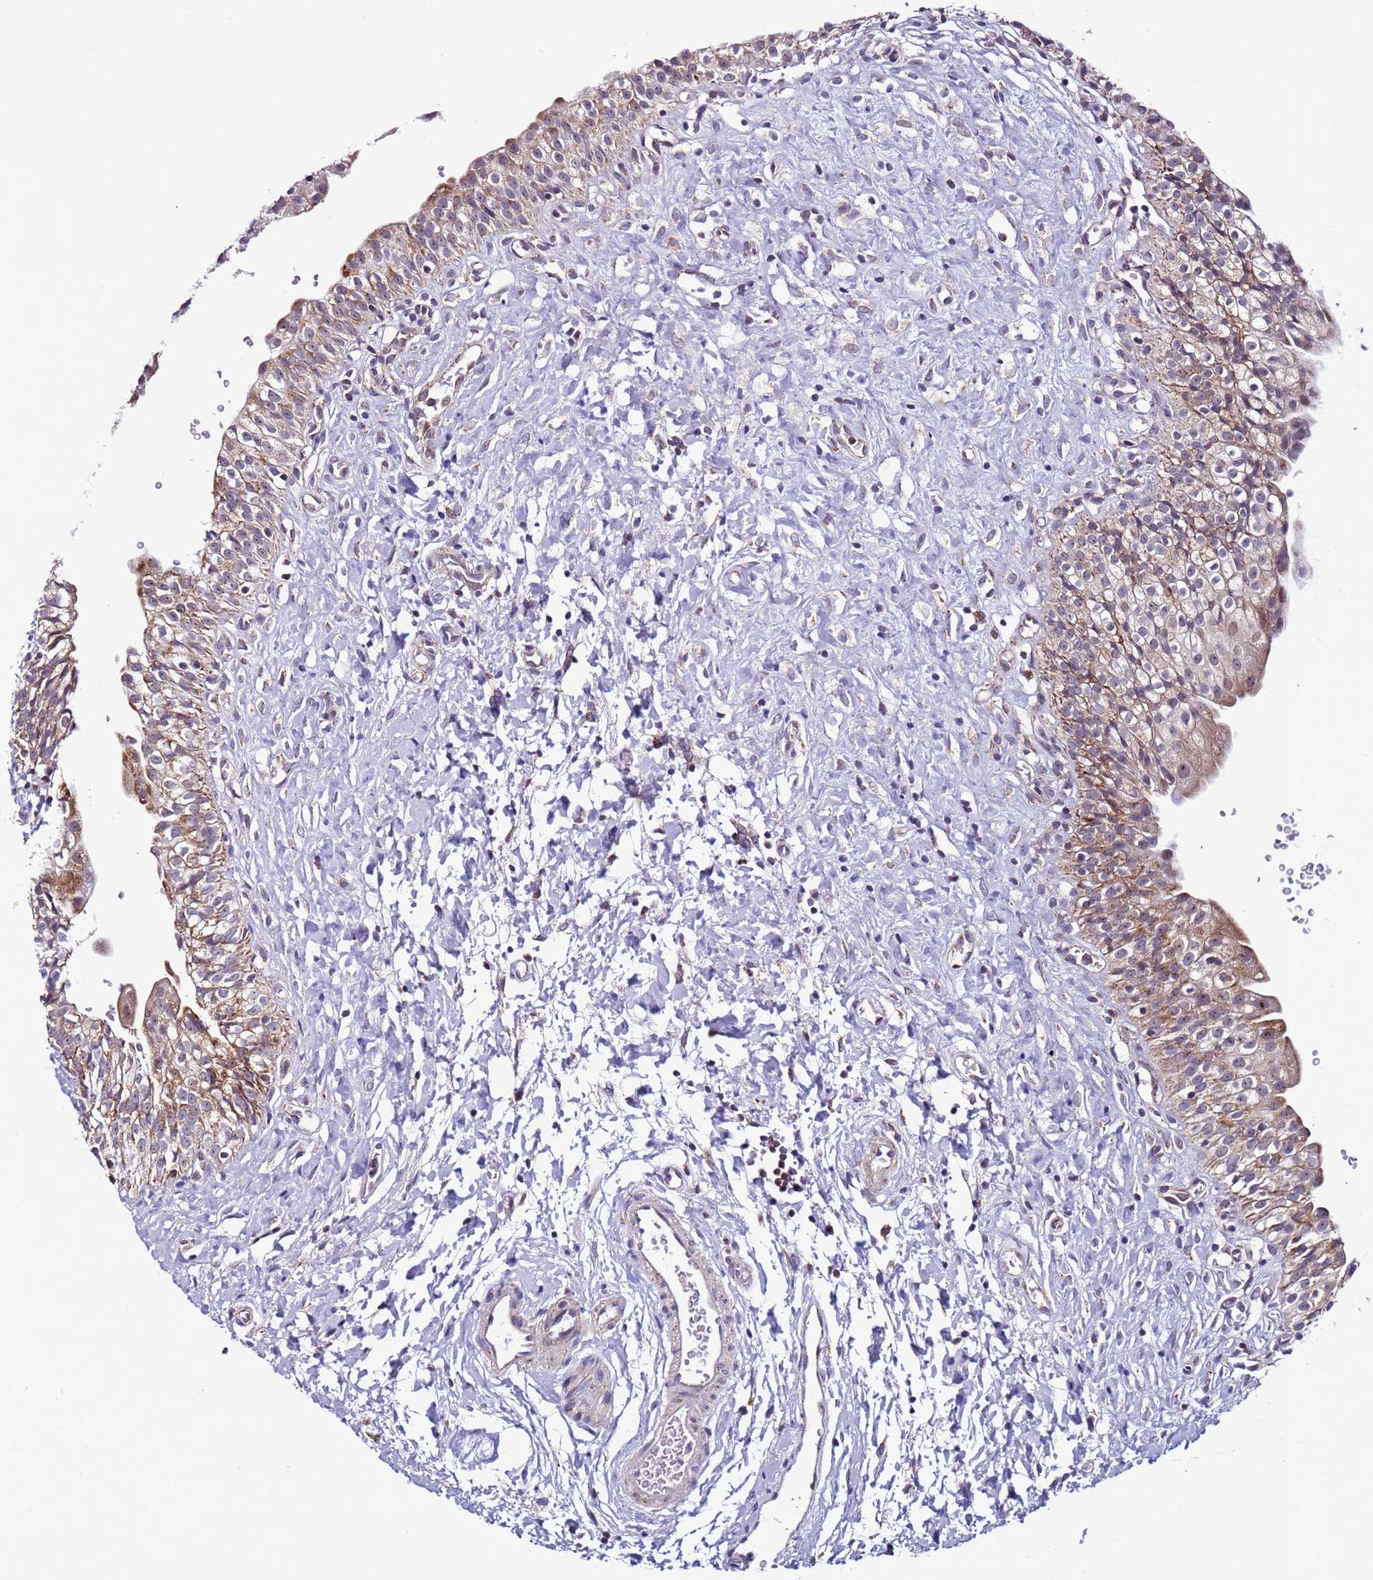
{"staining": {"intensity": "moderate", "quantity": "25%-75%", "location": "cytoplasmic/membranous"}, "tissue": "urinary bladder", "cell_type": "Urothelial cells", "image_type": "normal", "snomed": [{"axis": "morphology", "description": "Normal tissue, NOS"}, {"axis": "topography", "description": "Urinary bladder"}], "caption": "The photomicrograph shows staining of normal urinary bladder, revealing moderate cytoplasmic/membranous protein positivity (brown color) within urothelial cells.", "gene": "UEVLD", "patient": {"sex": "male", "age": 51}}